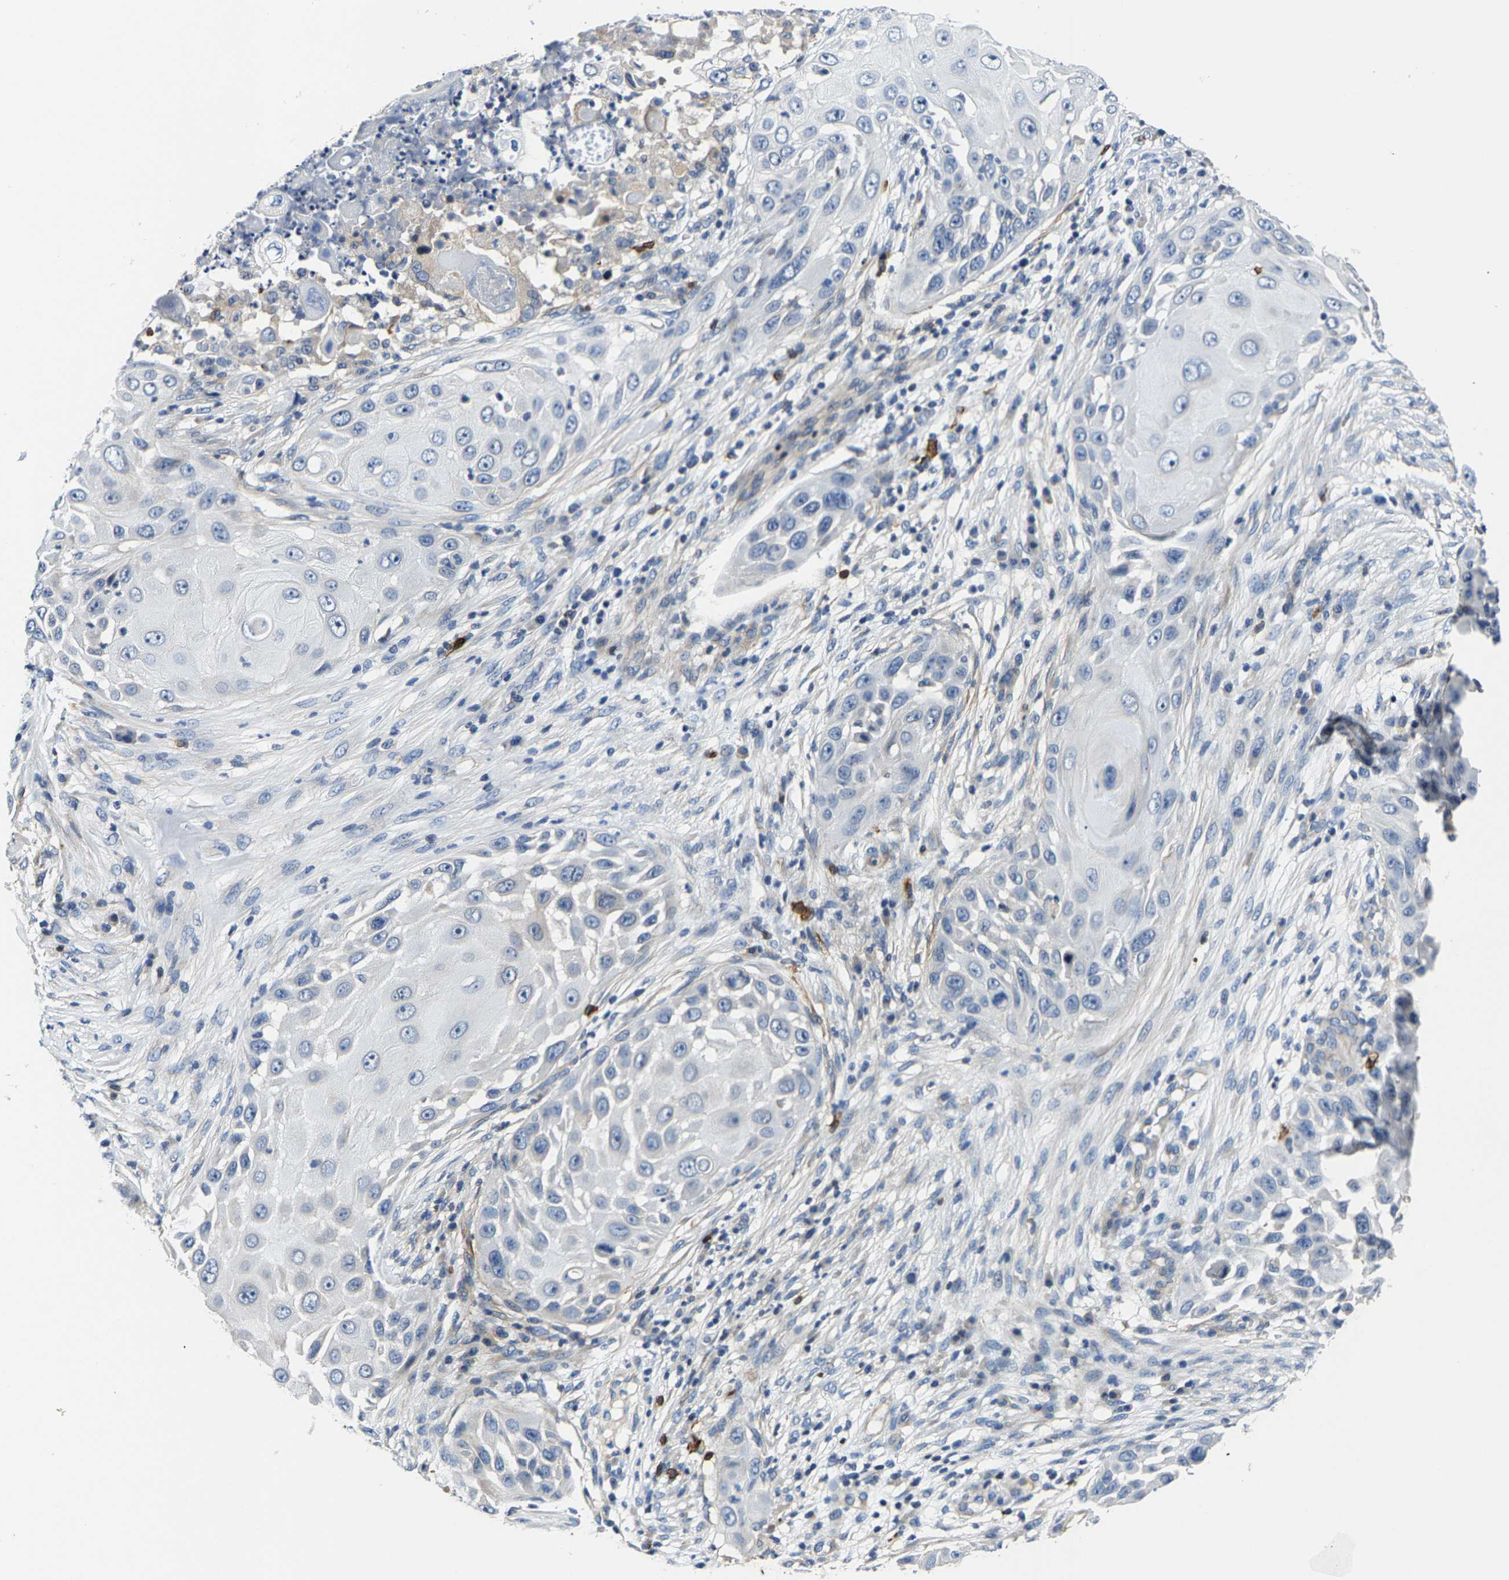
{"staining": {"intensity": "negative", "quantity": "none", "location": "none"}, "tissue": "skin cancer", "cell_type": "Tumor cells", "image_type": "cancer", "snomed": [{"axis": "morphology", "description": "Squamous cell carcinoma, NOS"}, {"axis": "topography", "description": "Skin"}], "caption": "This is a histopathology image of immunohistochemistry (IHC) staining of squamous cell carcinoma (skin), which shows no staining in tumor cells.", "gene": "AGBL3", "patient": {"sex": "female", "age": 44}}